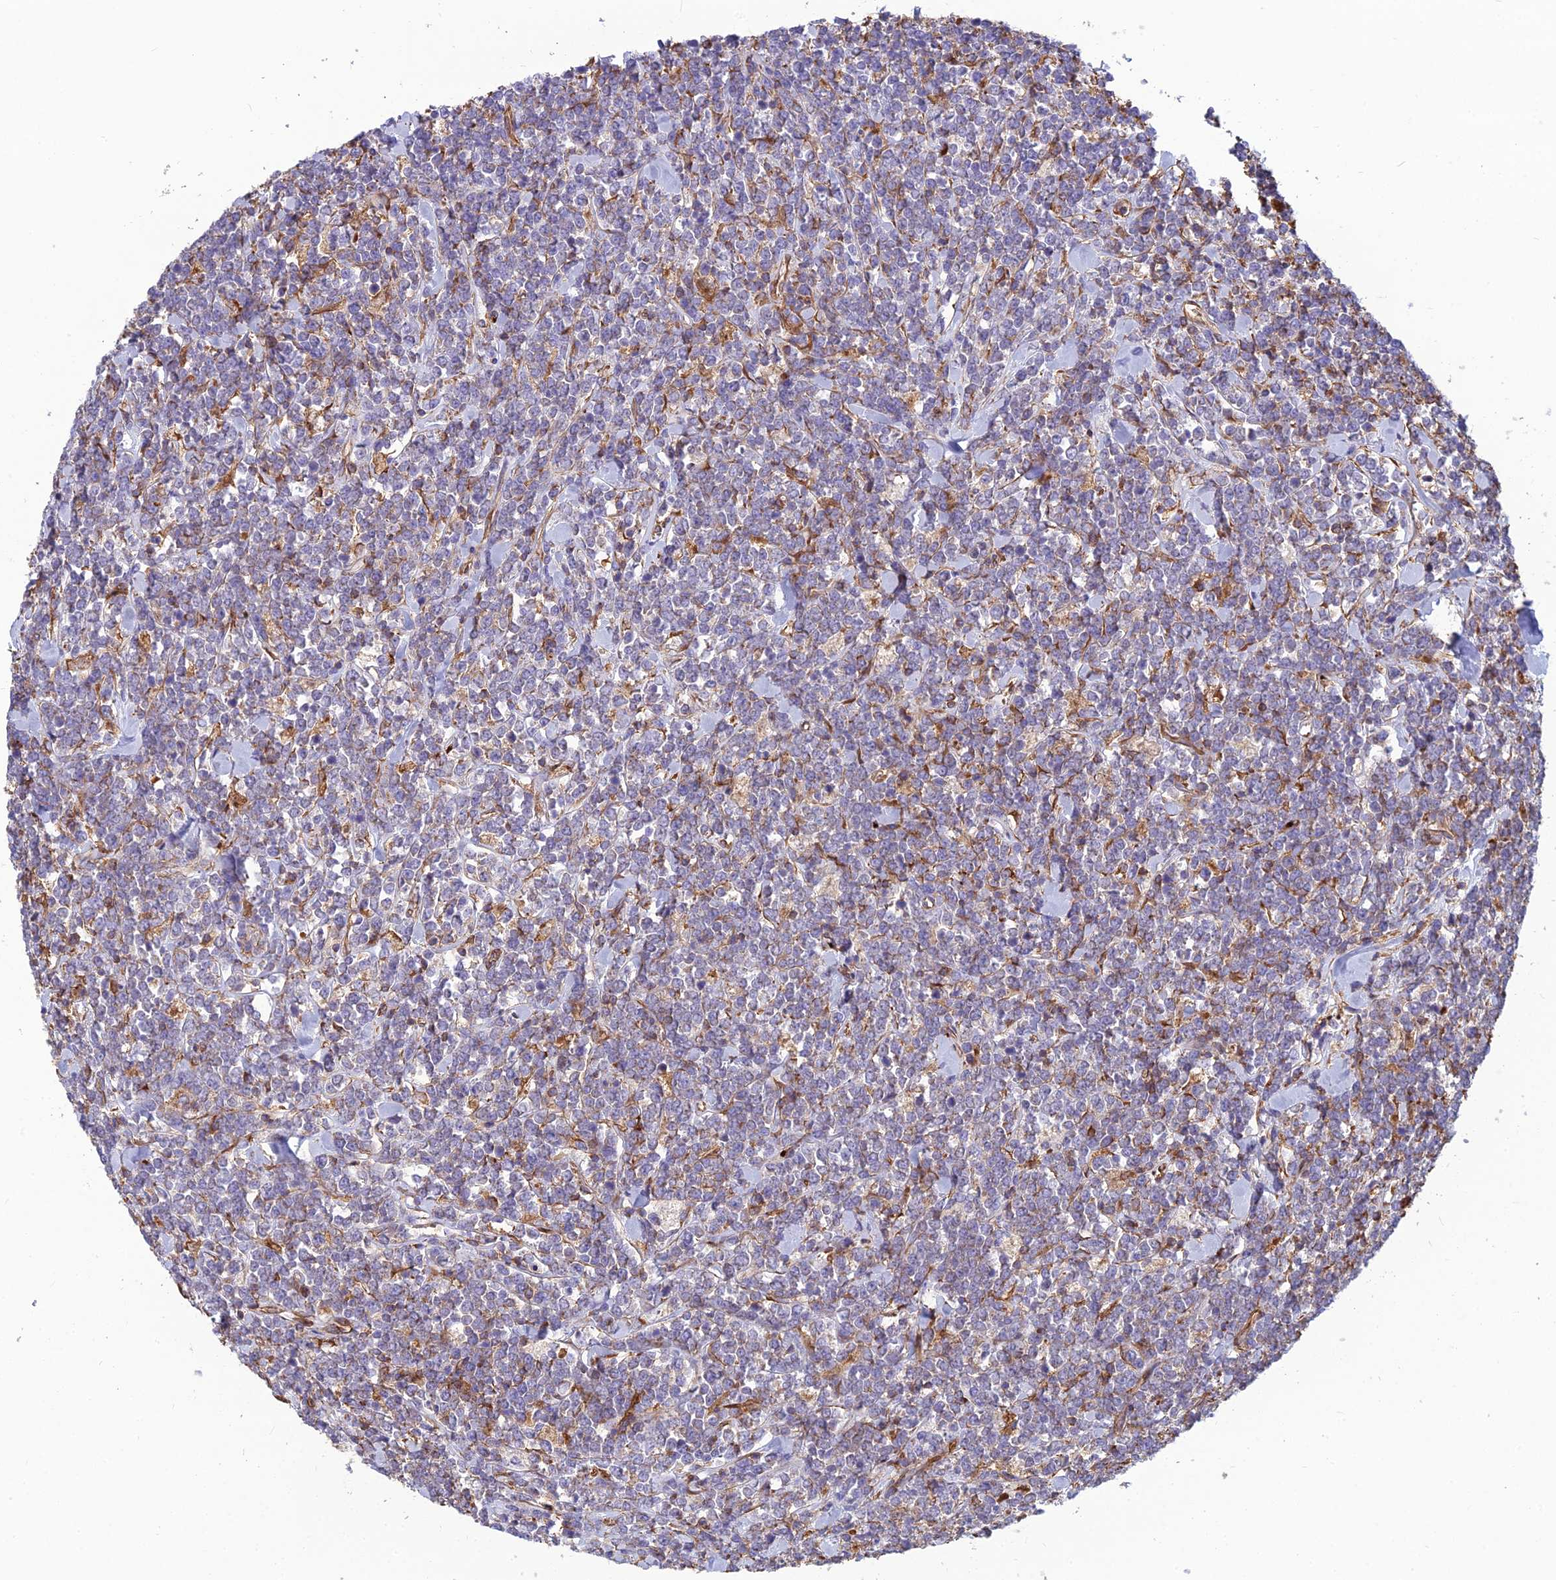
{"staining": {"intensity": "moderate", "quantity": "<25%", "location": "cytoplasmic/membranous"}, "tissue": "lymphoma", "cell_type": "Tumor cells", "image_type": "cancer", "snomed": [{"axis": "morphology", "description": "Malignant lymphoma, non-Hodgkin's type, High grade"}, {"axis": "topography", "description": "Small intestine"}], "caption": "Protein analysis of malignant lymphoma, non-Hodgkin's type (high-grade) tissue demonstrates moderate cytoplasmic/membranous staining in approximately <25% of tumor cells. (DAB (3,3'-diaminobenzidine) IHC, brown staining for protein, blue staining for nuclei).", "gene": "PSMD11", "patient": {"sex": "male", "age": 8}}